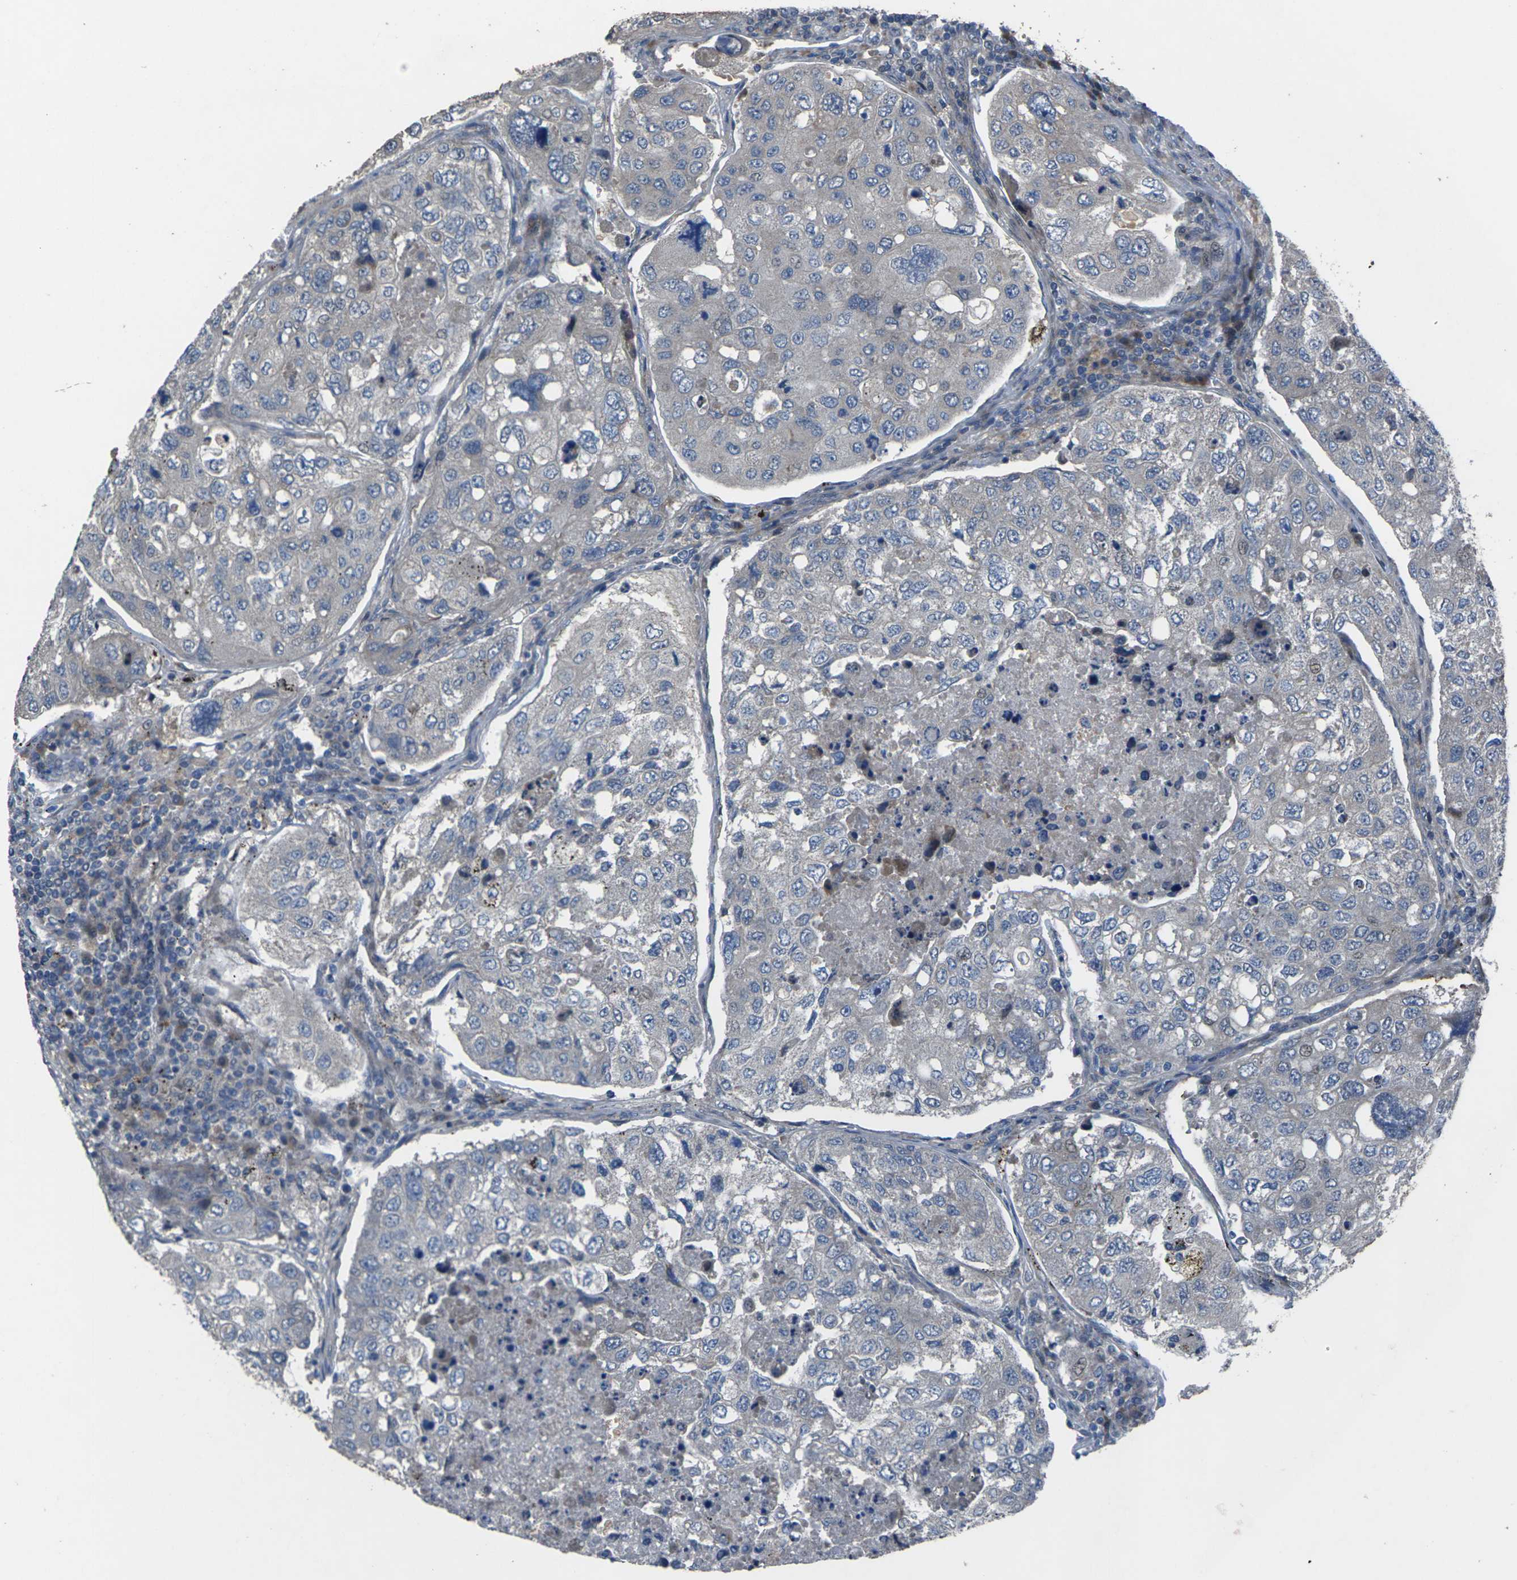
{"staining": {"intensity": "negative", "quantity": "none", "location": "none"}, "tissue": "urothelial cancer", "cell_type": "Tumor cells", "image_type": "cancer", "snomed": [{"axis": "morphology", "description": "Urothelial carcinoma, High grade"}, {"axis": "topography", "description": "Lymph node"}, {"axis": "topography", "description": "Urinary bladder"}], "caption": "Immunohistochemistry image of human urothelial cancer stained for a protein (brown), which displays no expression in tumor cells.", "gene": "EDNRA", "patient": {"sex": "male", "age": 51}}